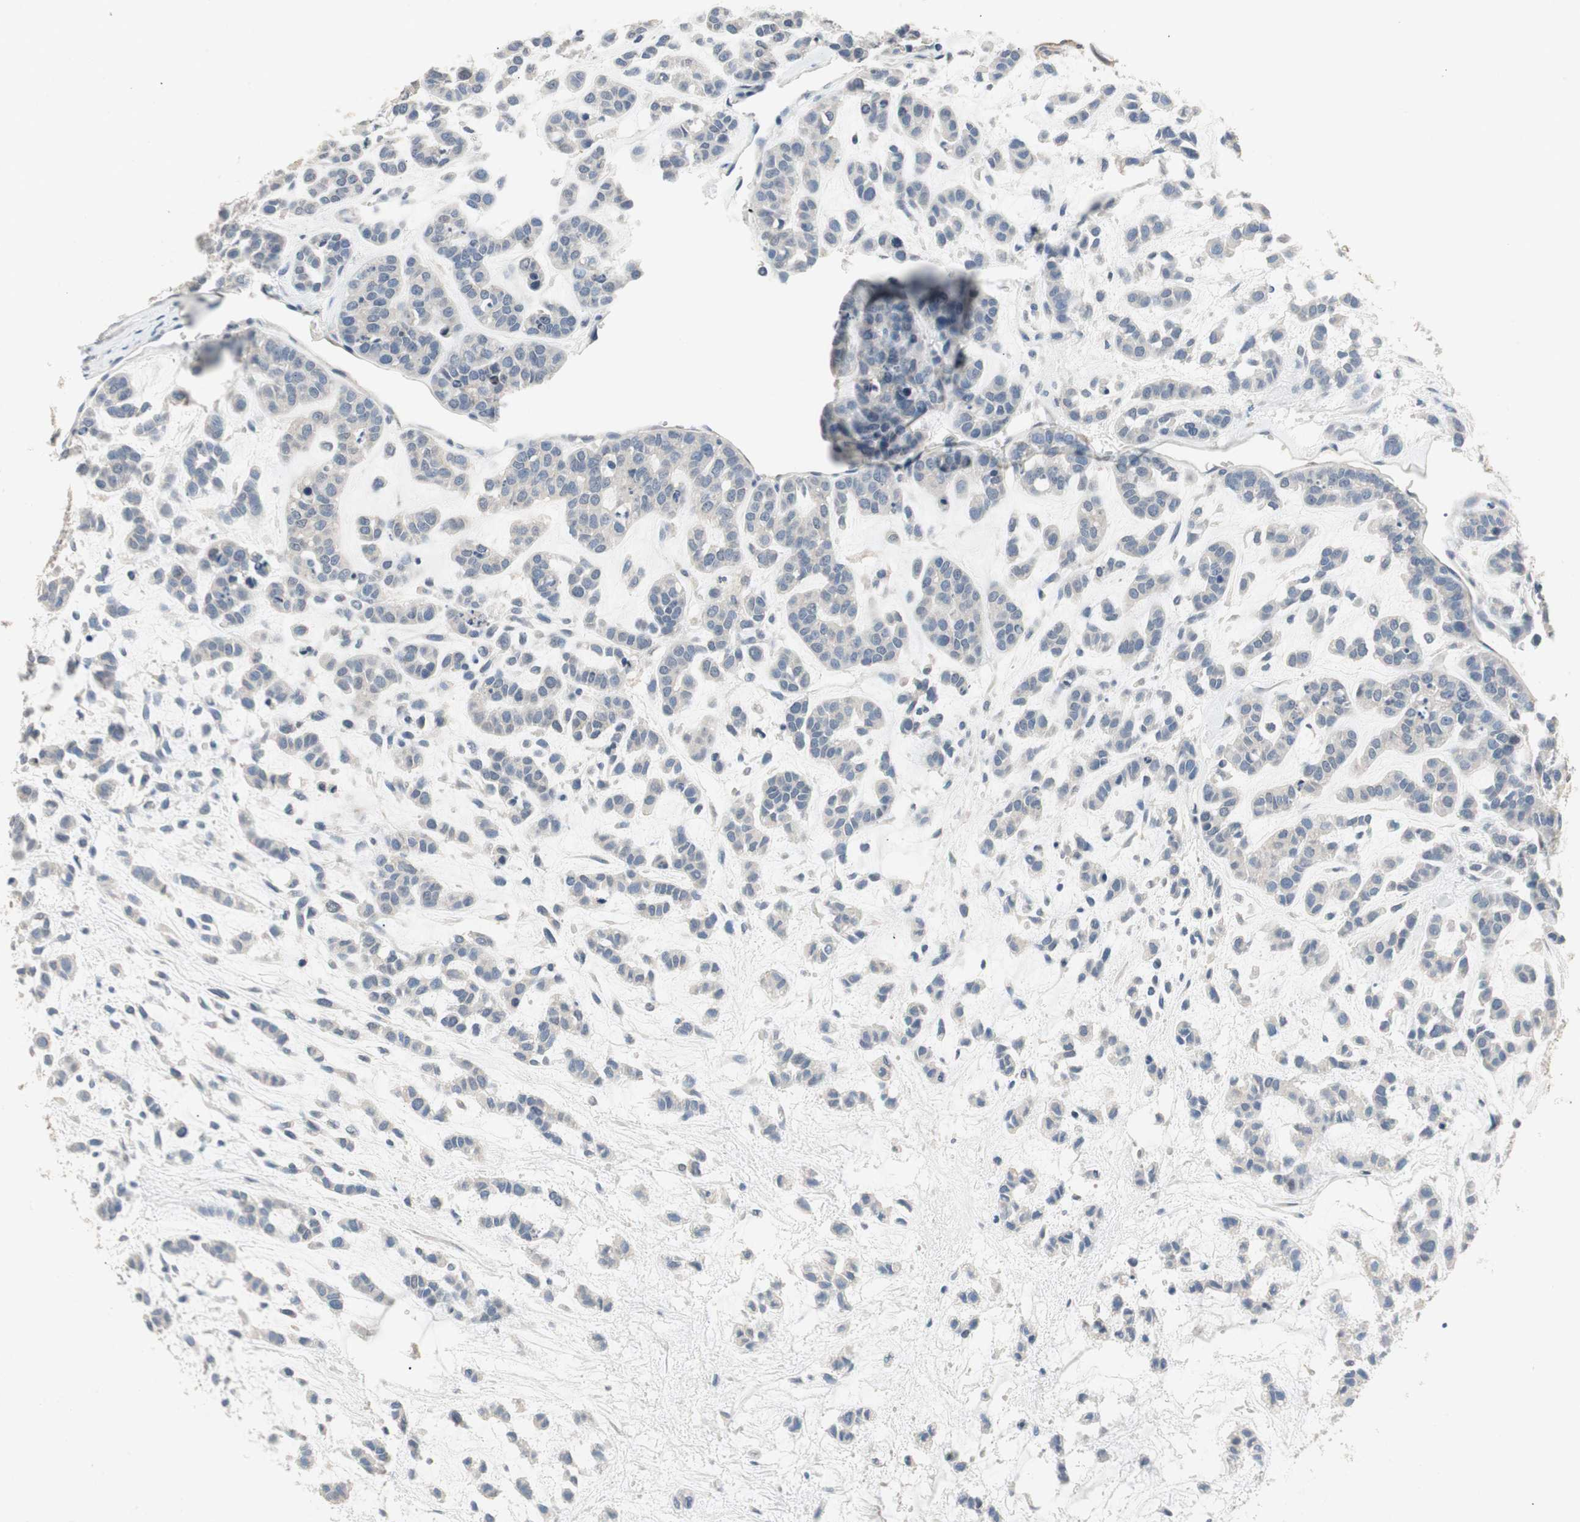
{"staining": {"intensity": "negative", "quantity": "none", "location": "none"}, "tissue": "head and neck cancer", "cell_type": "Tumor cells", "image_type": "cancer", "snomed": [{"axis": "morphology", "description": "Adenocarcinoma, NOS"}, {"axis": "morphology", "description": "Adenoma, NOS"}, {"axis": "topography", "description": "Head-Neck"}], "caption": "IHC of human head and neck cancer reveals no positivity in tumor cells.", "gene": "ALPL", "patient": {"sex": "female", "age": 55}}